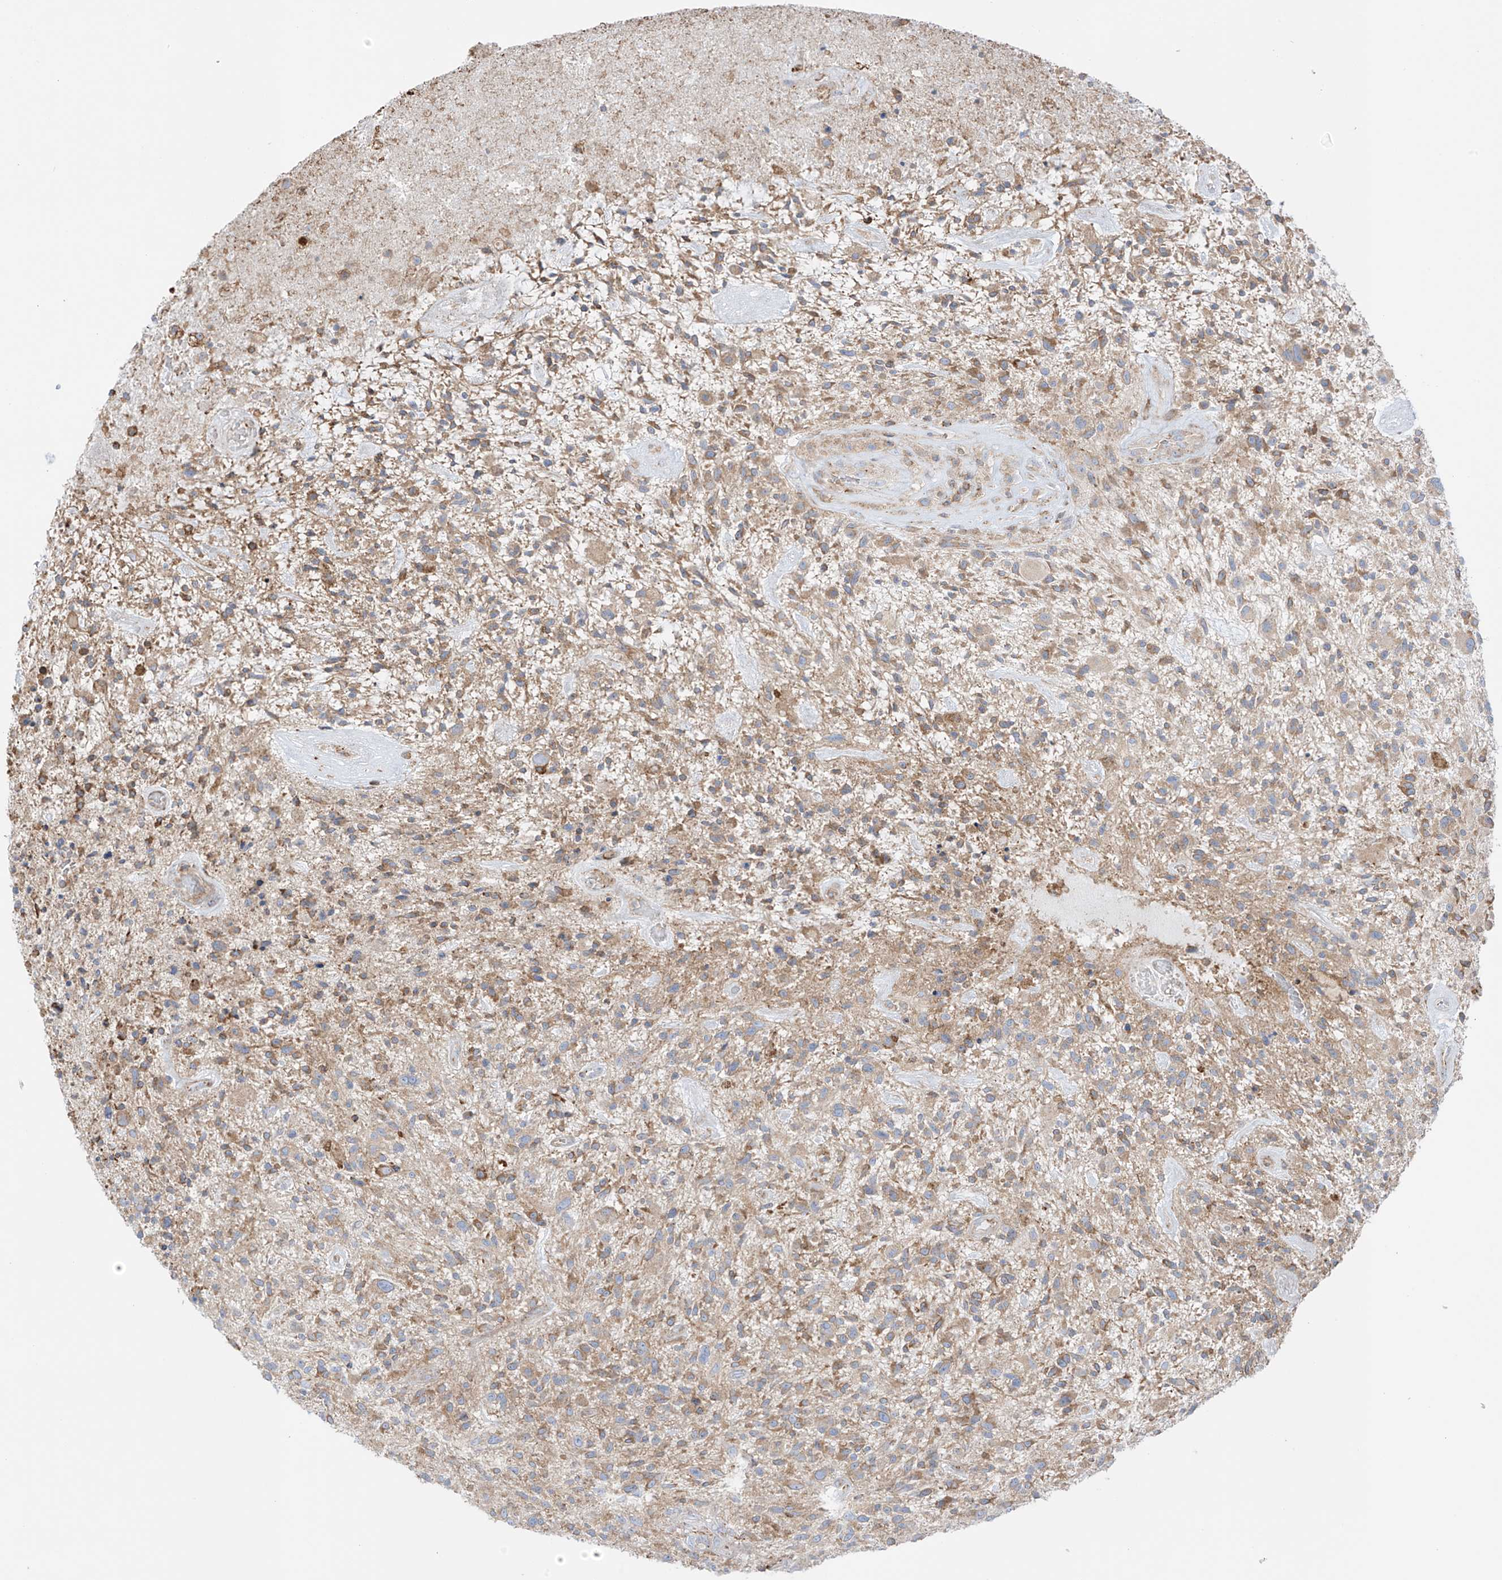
{"staining": {"intensity": "moderate", "quantity": ">75%", "location": "cytoplasmic/membranous"}, "tissue": "glioma", "cell_type": "Tumor cells", "image_type": "cancer", "snomed": [{"axis": "morphology", "description": "Glioma, malignant, High grade"}, {"axis": "topography", "description": "Brain"}], "caption": "Glioma stained with DAB IHC reveals medium levels of moderate cytoplasmic/membranous expression in about >75% of tumor cells. (Stains: DAB in brown, nuclei in blue, Microscopy: brightfield microscopy at high magnification).", "gene": "XKR3", "patient": {"sex": "male", "age": 47}}